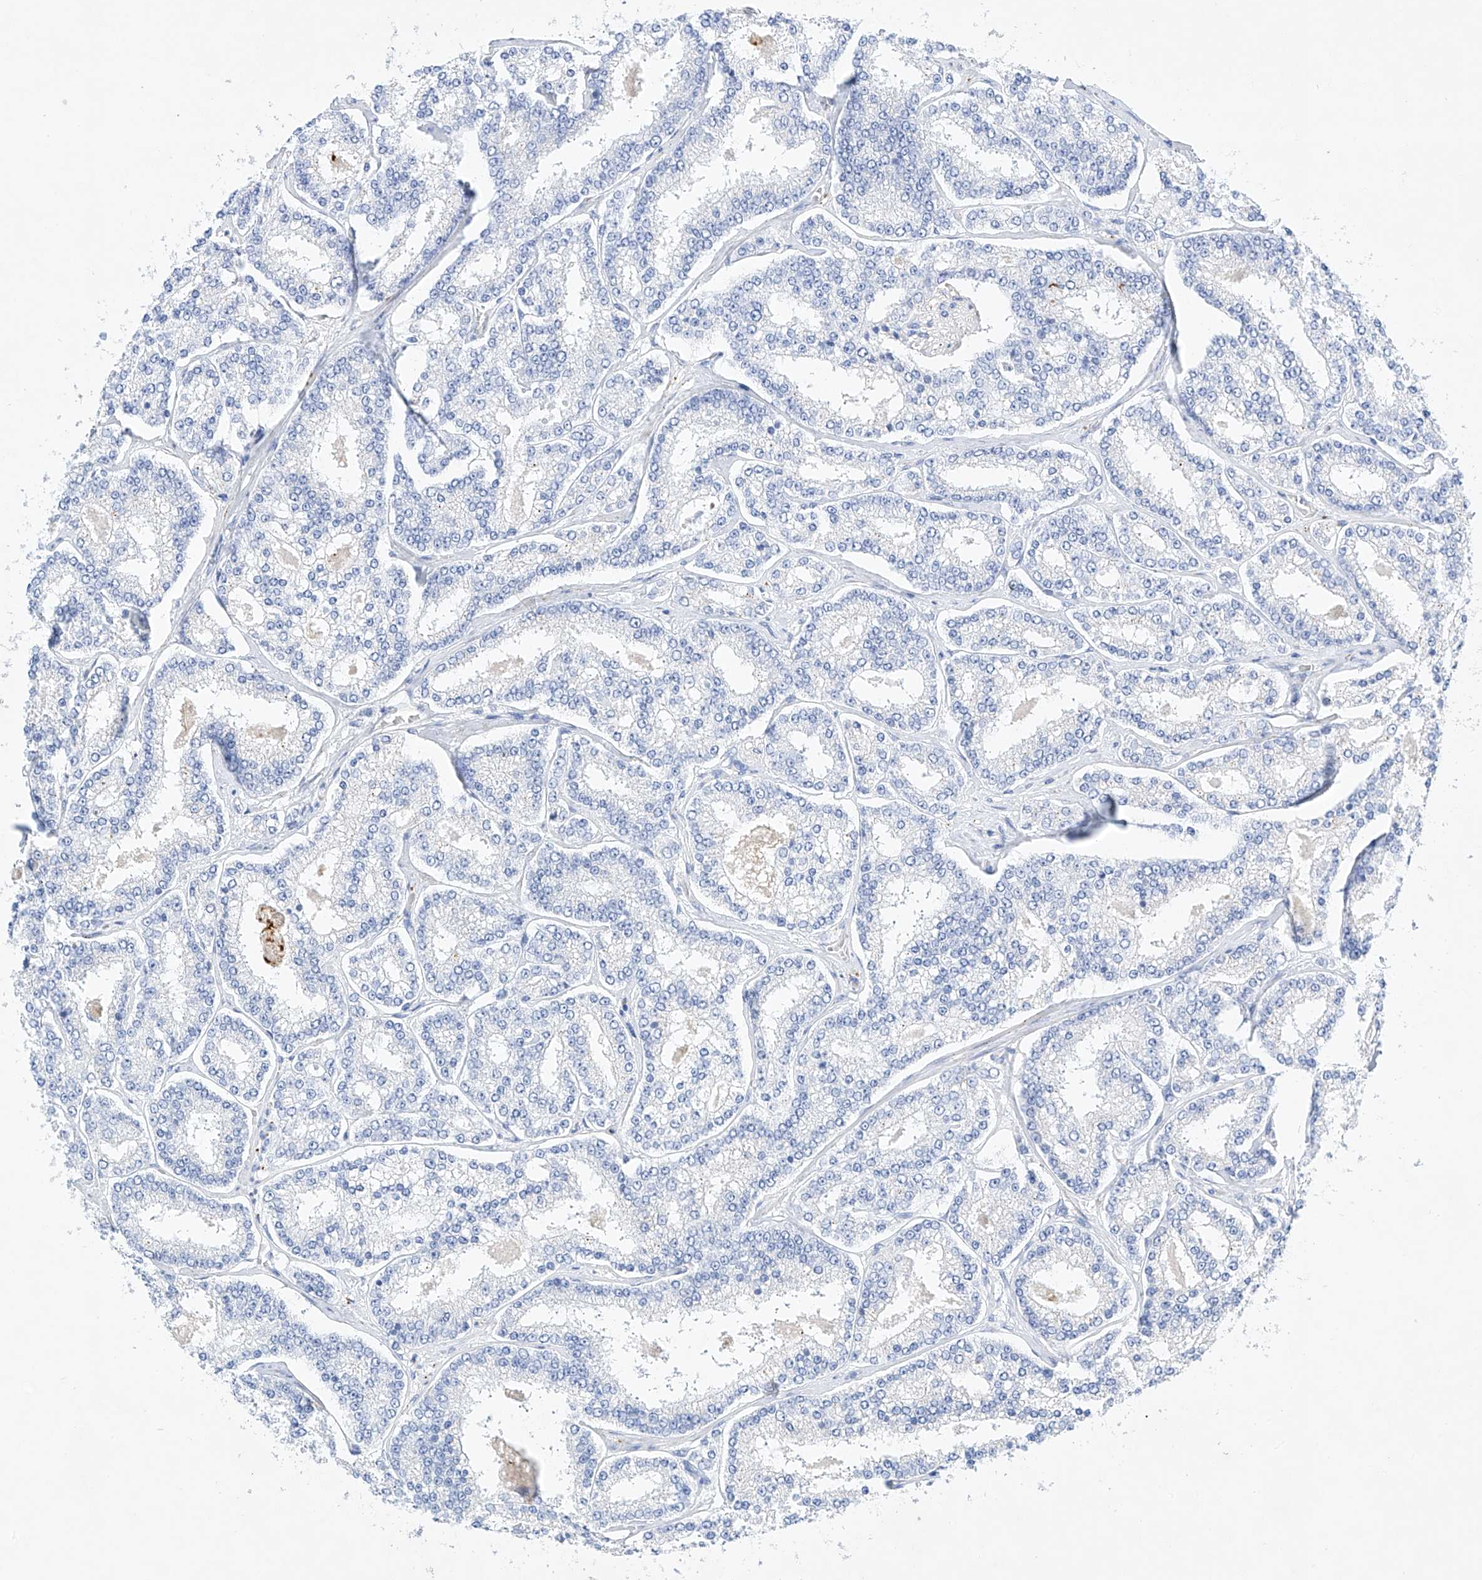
{"staining": {"intensity": "negative", "quantity": "none", "location": "none"}, "tissue": "prostate cancer", "cell_type": "Tumor cells", "image_type": "cancer", "snomed": [{"axis": "morphology", "description": "Normal tissue, NOS"}, {"axis": "morphology", "description": "Adenocarcinoma, High grade"}, {"axis": "topography", "description": "Prostate"}], "caption": "Immunohistochemical staining of prostate cancer (adenocarcinoma (high-grade)) exhibits no significant staining in tumor cells.", "gene": "LURAP1", "patient": {"sex": "male", "age": 83}}